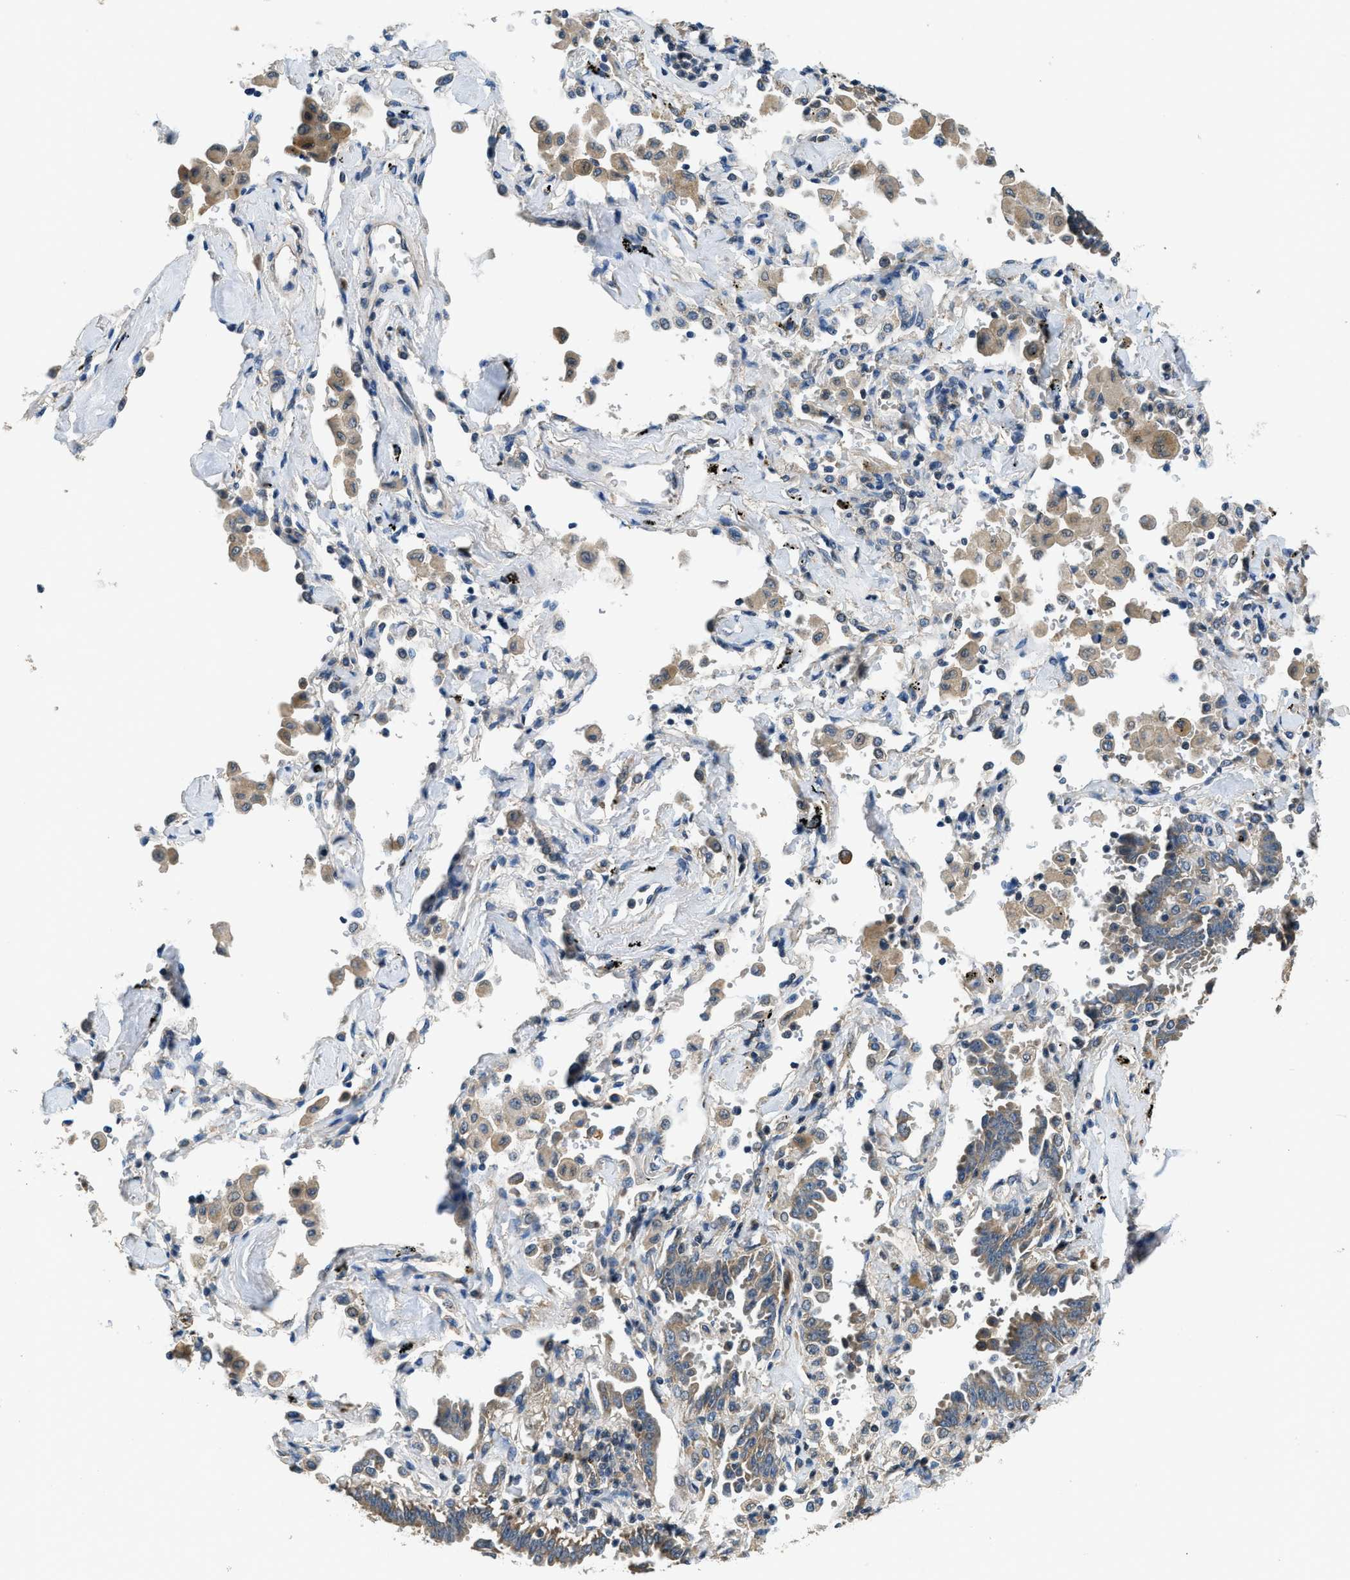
{"staining": {"intensity": "weak", "quantity": ">75%", "location": "cytoplasmic/membranous"}, "tissue": "lung cancer", "cell_type": "Tumor cells", "image_type": "cancer", "snomed": [{"axis": "morphology", "description": "Adenocarcinoma, NOS"}, {"axis": "topography", "description": "Lung"}], "caption": "This is a photomicrograph of immunohistochemistry staining of lung adenocarcinoma, which shows weak positivity in the cytoplasmic/membranous of tumor cells.", "gene": "SSH2", "patient": {"sex": "female", "age": 64}}